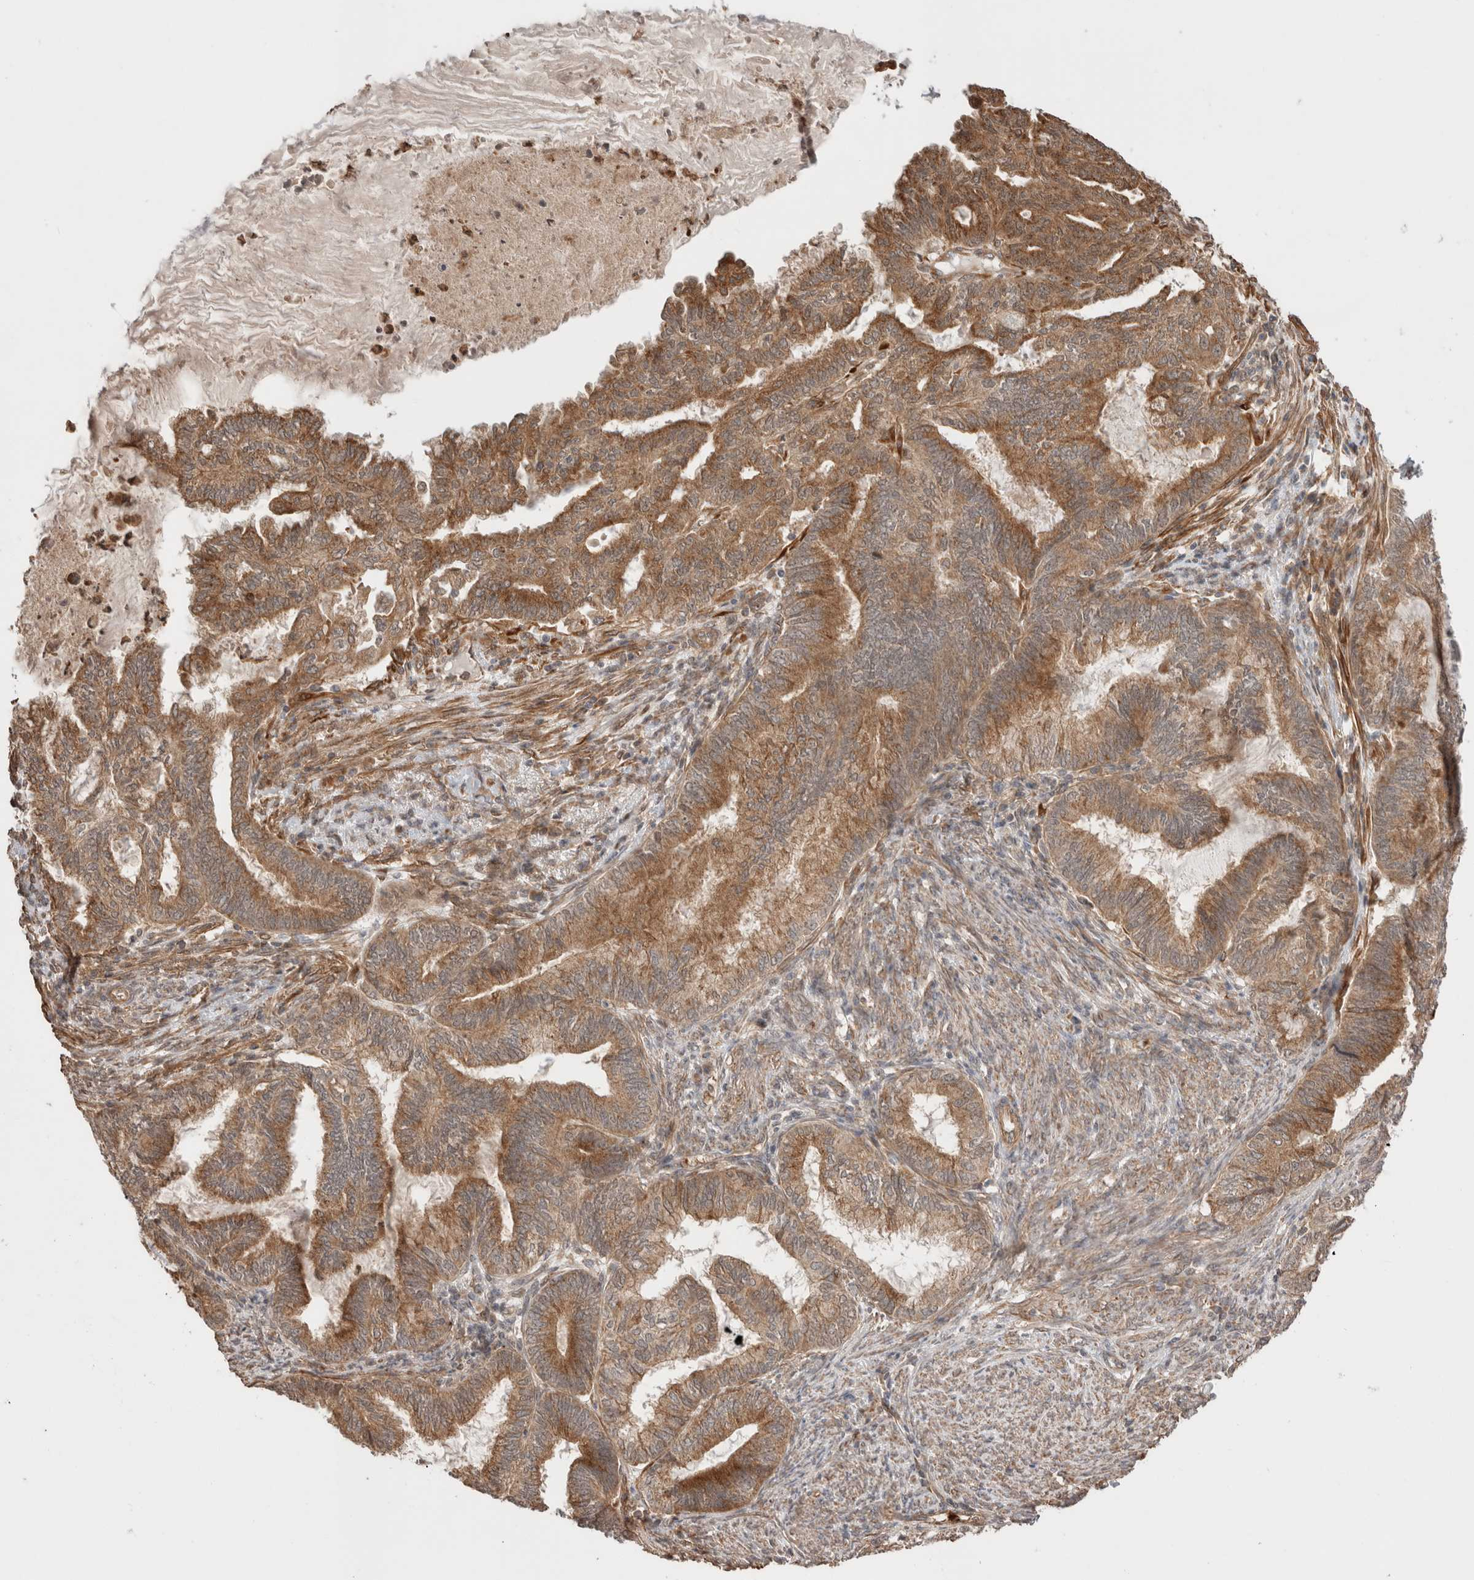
{"staining": {"intensity": "moderate", "quantity": ">75%", "location": "cytoplasmic/membranous"}, "tissue": "endometrial cancer", "cell_type": "Tumor cells", "image_type": "cancer", "snomed": [{"axis": "morphology", "description": "Adenocarcinoma, NOS"}, {"axis": "topography", "description": "Endometrium"}], "caption": "IHC (DAB (3,3'-diaminobenzidine)) staining of adenocarcinoma (endometrial) shows moderate cytoplasmic/membranous protein staining in approximately >75% of tumor cells. Using DAB (3,3'-diaminobenzidine) (brown) and hematoxylin (blue) stains, captured at high magnification using brightfield microscopy.", "gene": "ZNF649", "patient": {"sex": "female", "age": 86}}